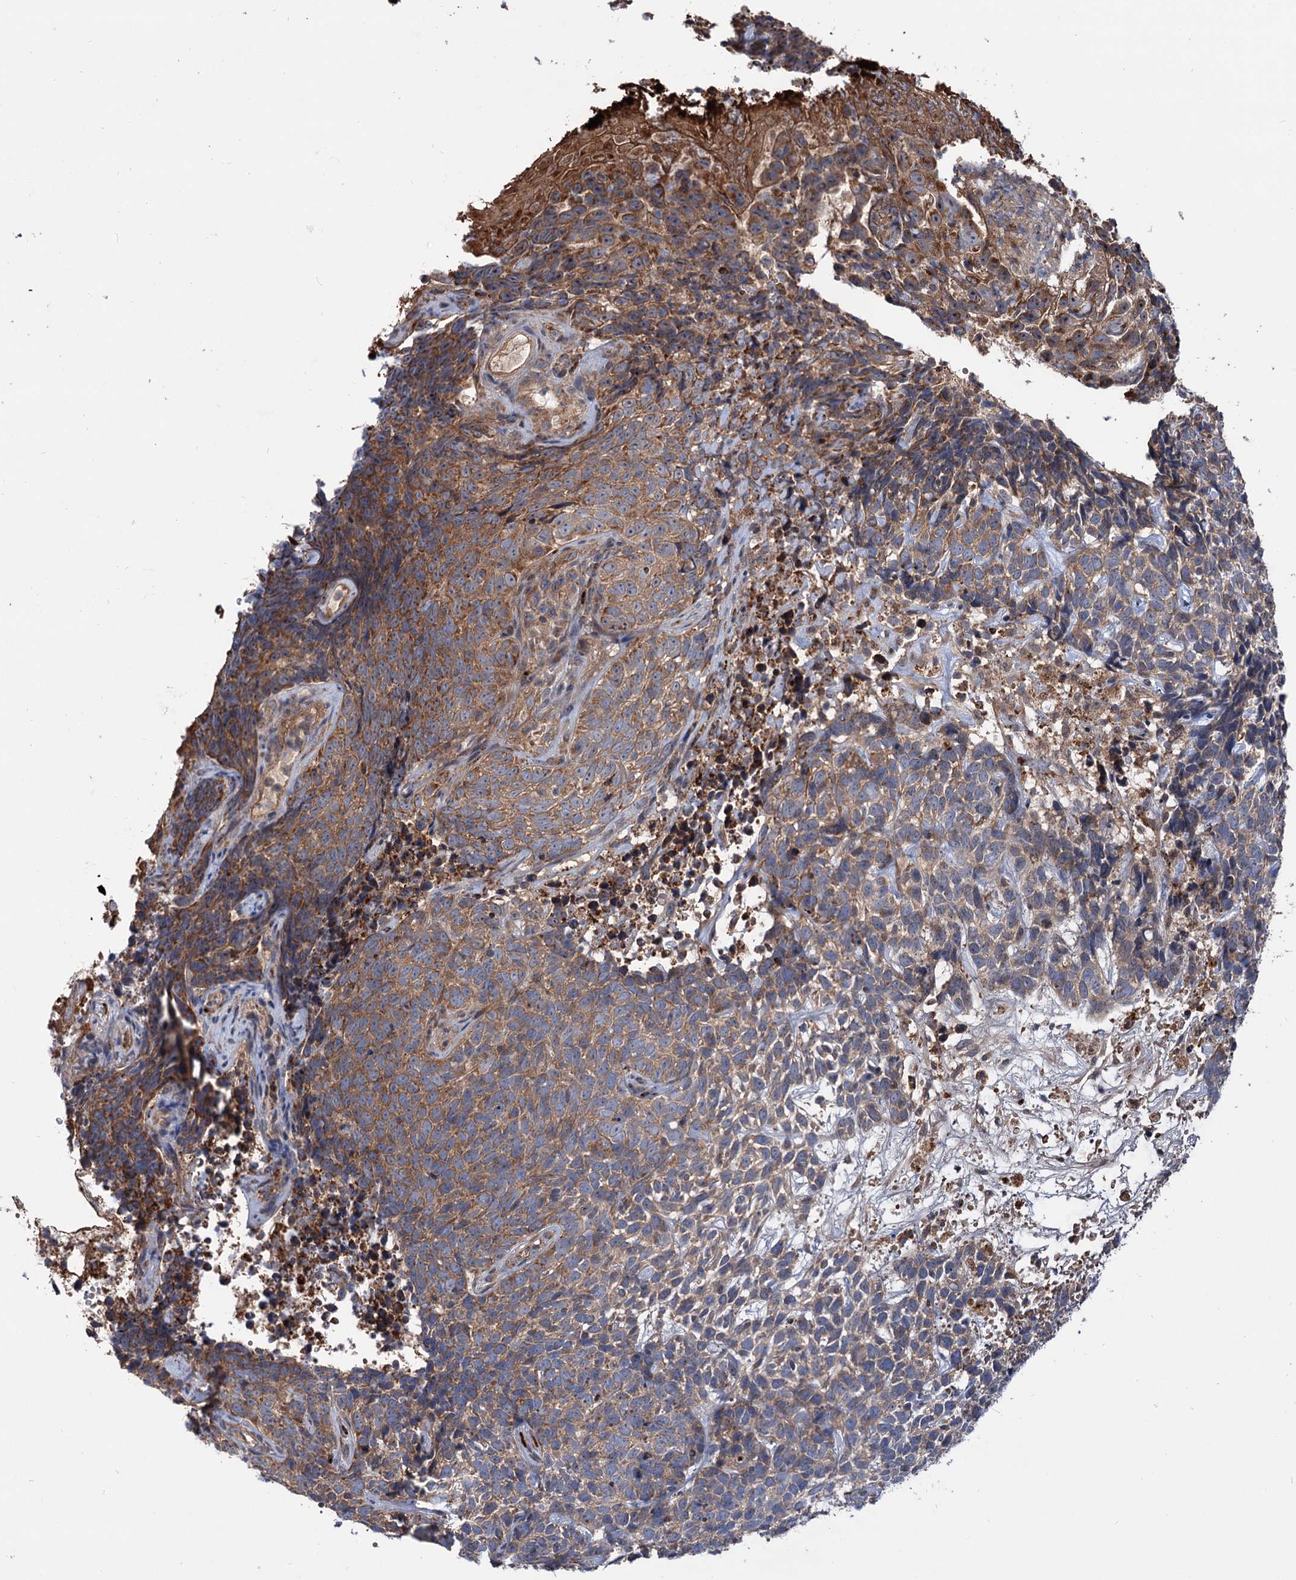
{"staining": {"intensity": "moderate", "quantity": ">75%", "location": "cytoplasmic/membranous"}, "tissue": "skin cancer", "cell_type": "Tumor cells", "image_type": "cancer", "snomed": [{"axis": "morphology", "description": "Basal cell carcinoma"}, {"axis": "topography", "description": "Skin"}], "caption": "Immunohistochemical staining of basal cell carcinoma (skin) shows moderate cytoplasmic/membranous protein expression in approximately >75% of tumor cells.", "gene": "RNF111", "patient": {"sex": "female", "age": 84}}